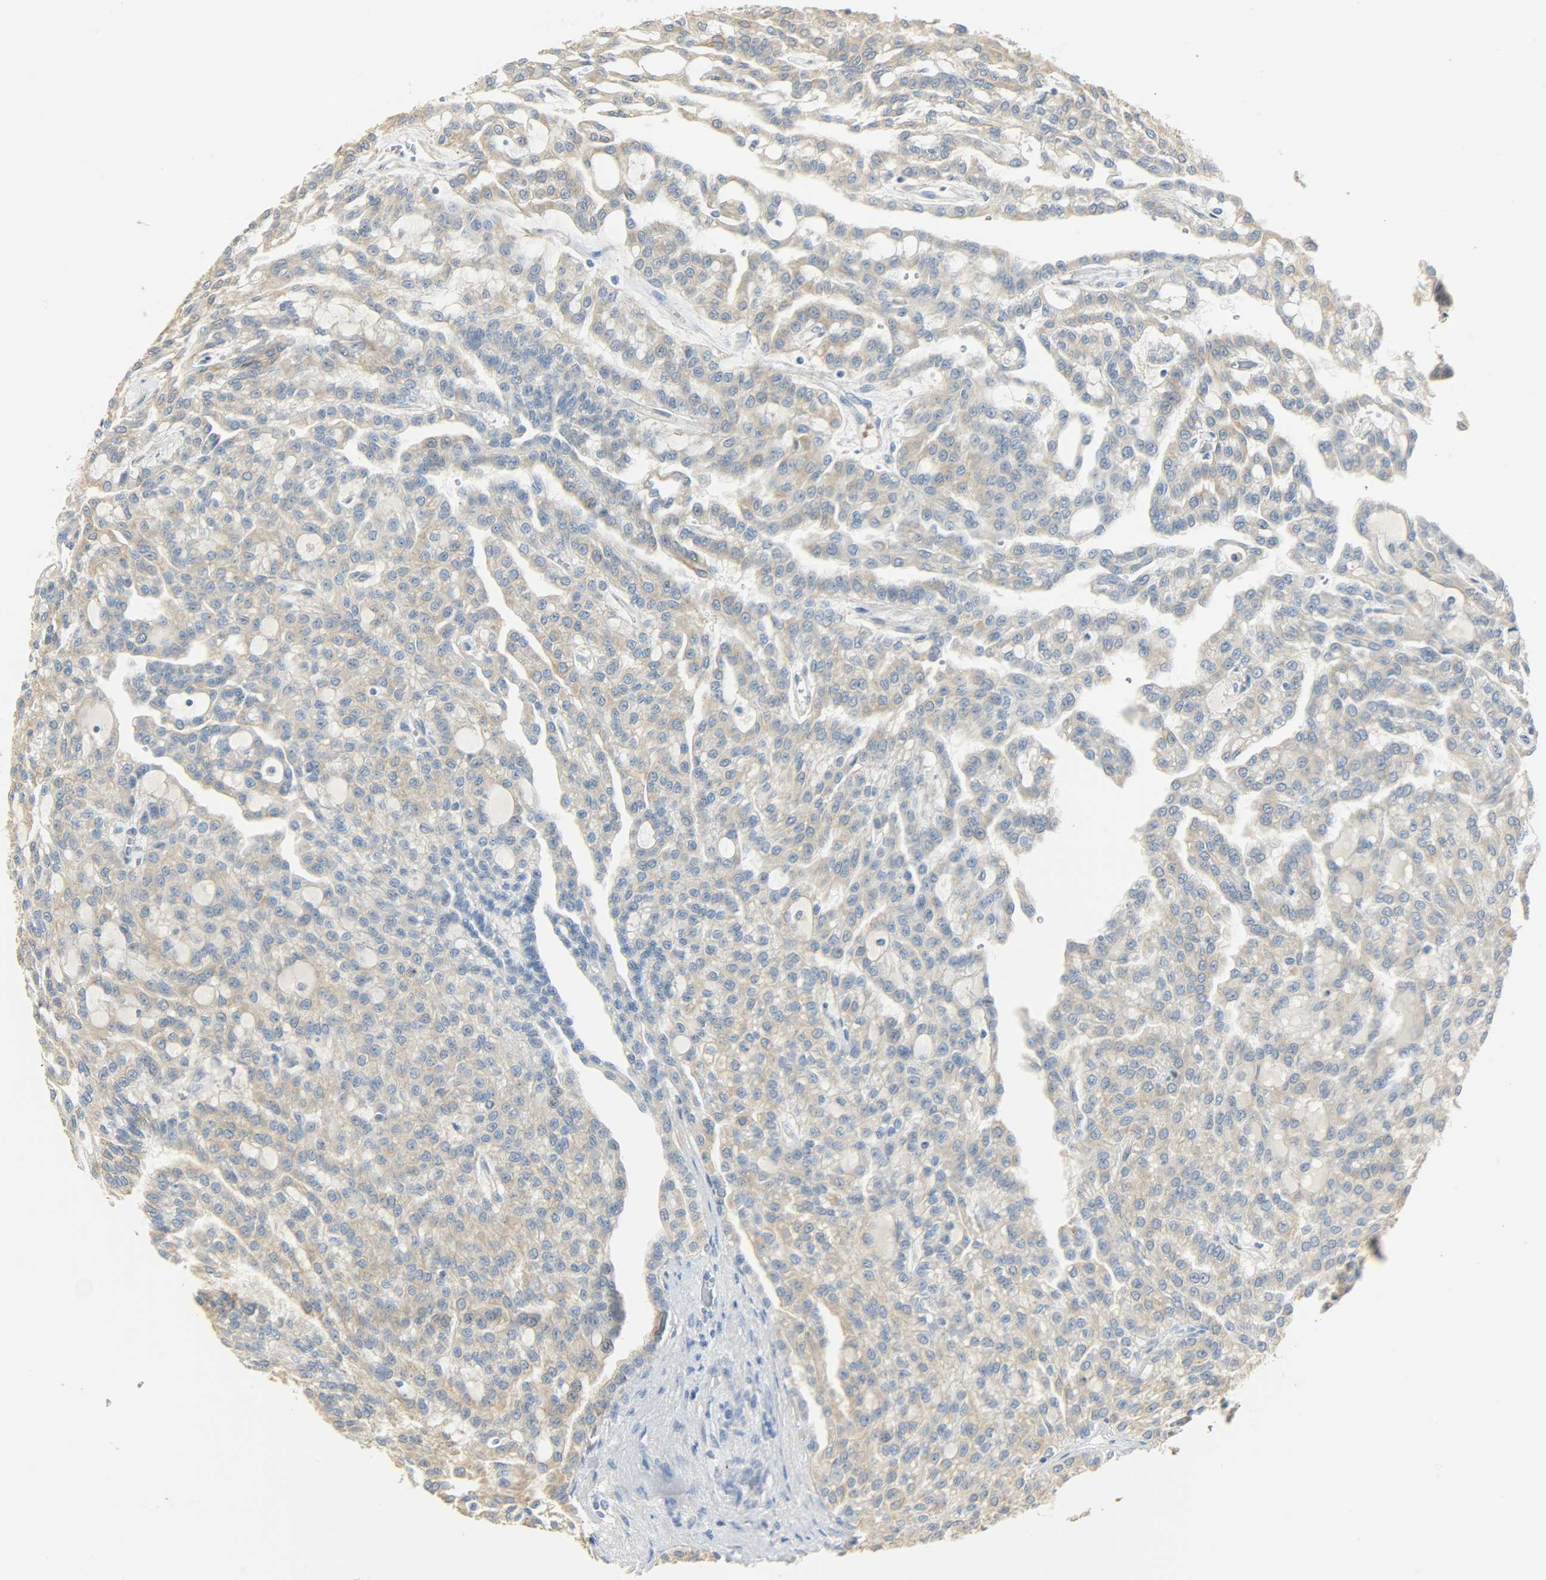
{"staining": {"intensity": "moderate", "quantity": ">75%", "location": "cytoplasmic/membranous"}, "tissue": "renal cancer", "cell_type": "Tumor cells", "image_type": "cancer", "snomed": [{"axis": "morphology", "description": "Adenocarcinoma, NOS"}, {"axis": "topography", "description": "Kidney"}], "caption": "Moderate cytoplasmic/membranous positivity for a protein is present in about >75% of tumor cells of adenocarcinoma (renal) using IHC.", "gene": "USP13", "patient": {"sex": "male", "age": 63}}